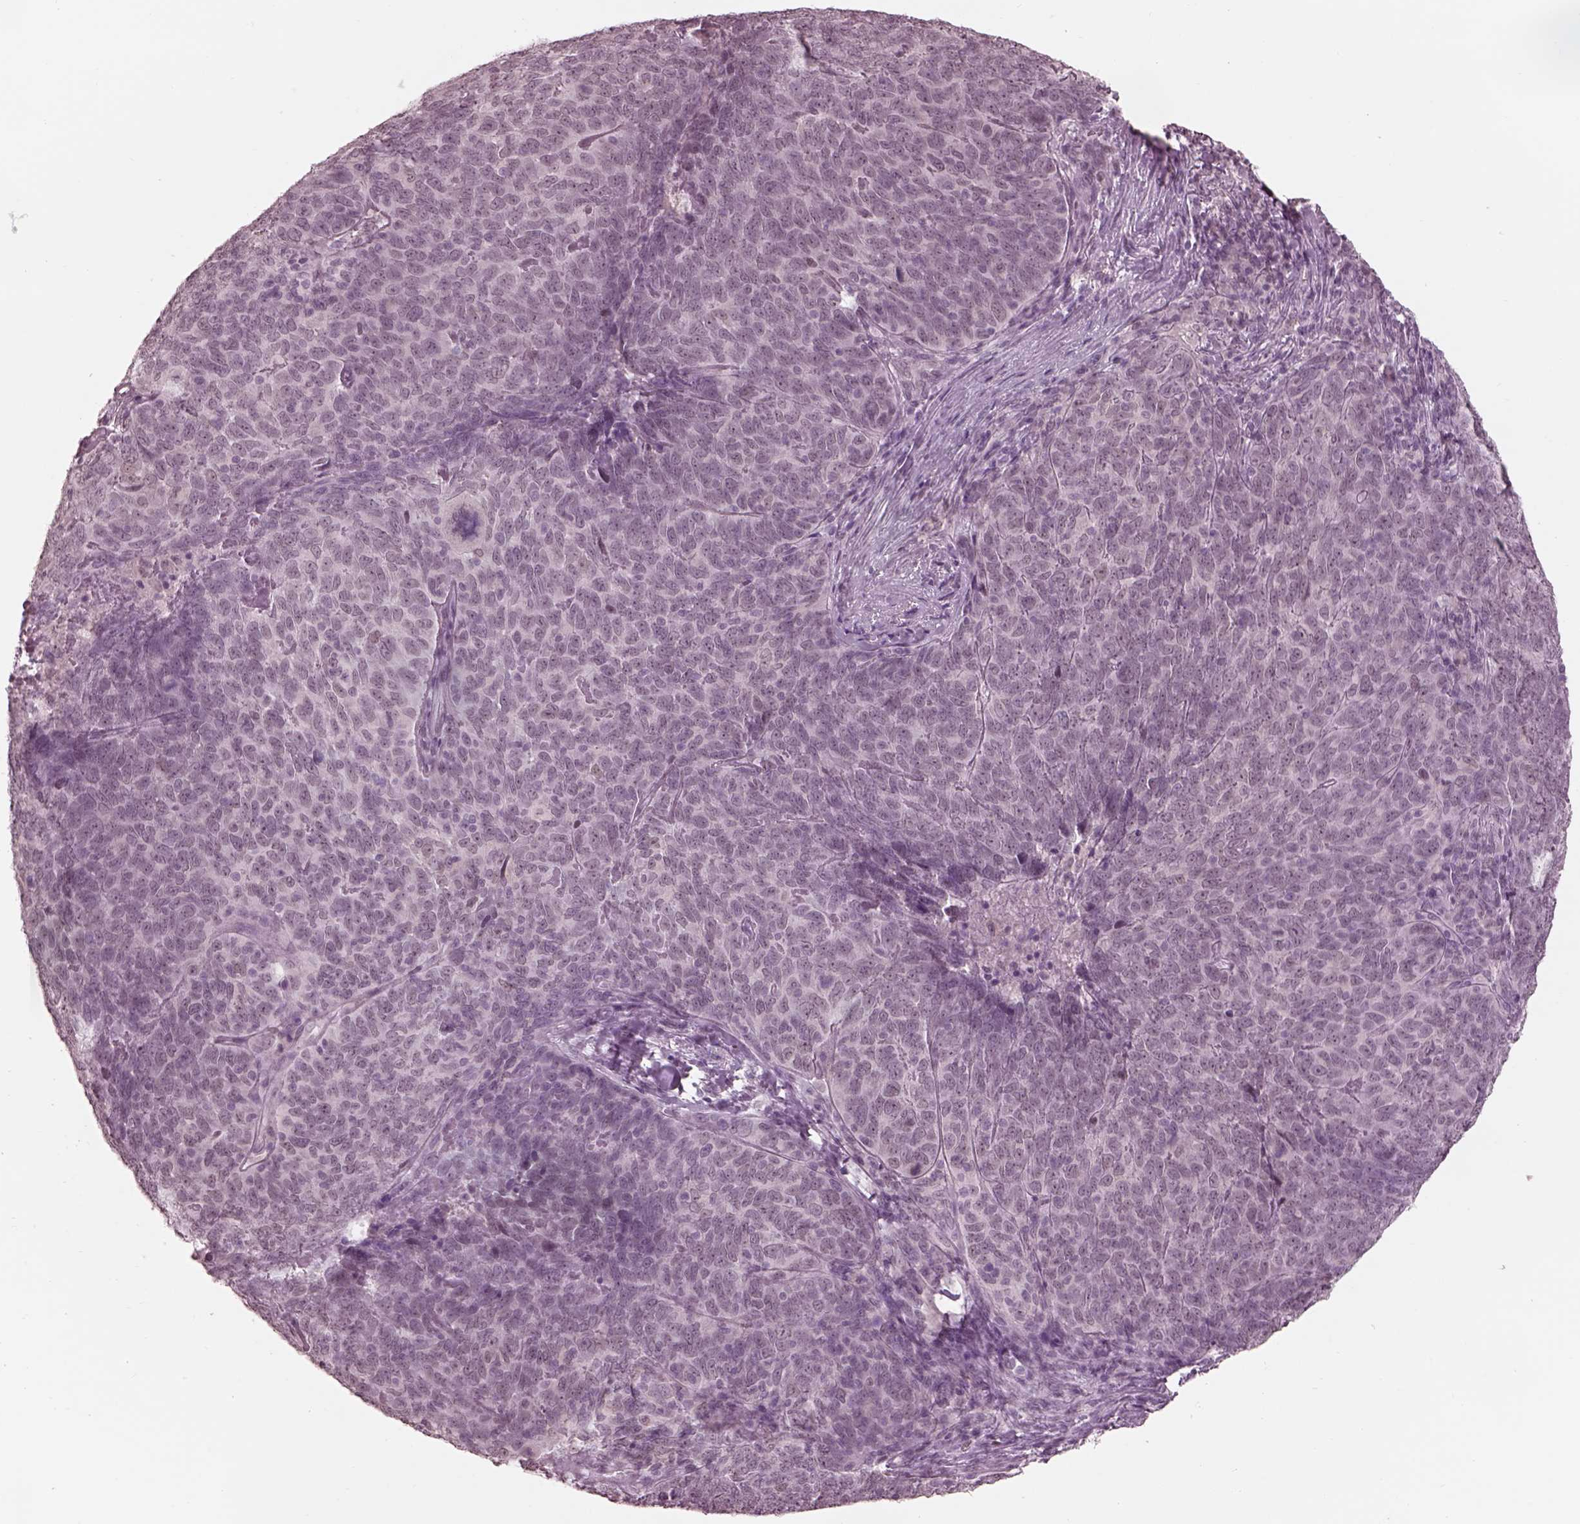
{"staining": {"intensity": "negative", "quantity": "none", "location": "none"}, "tissue": "skin cancer", "cell_type": "Tumor cells", "image_type": "cancer", "snomed": [{"axis": "morphology", "description": "Squamous cell carcinoma, NOS"}, {"axis": "topography", "description": "Skin"}, {"axis": "topography", "description": "Anal"}], "caption": "IHC of skin cancer (squamous cell carcinoma) exhibits no expression in tumor cells. (DAB immunohistochemistry with hematoxylin counter stain).", "gene": "GARIN4", "patient": {"sex": "female", "age": 51}}